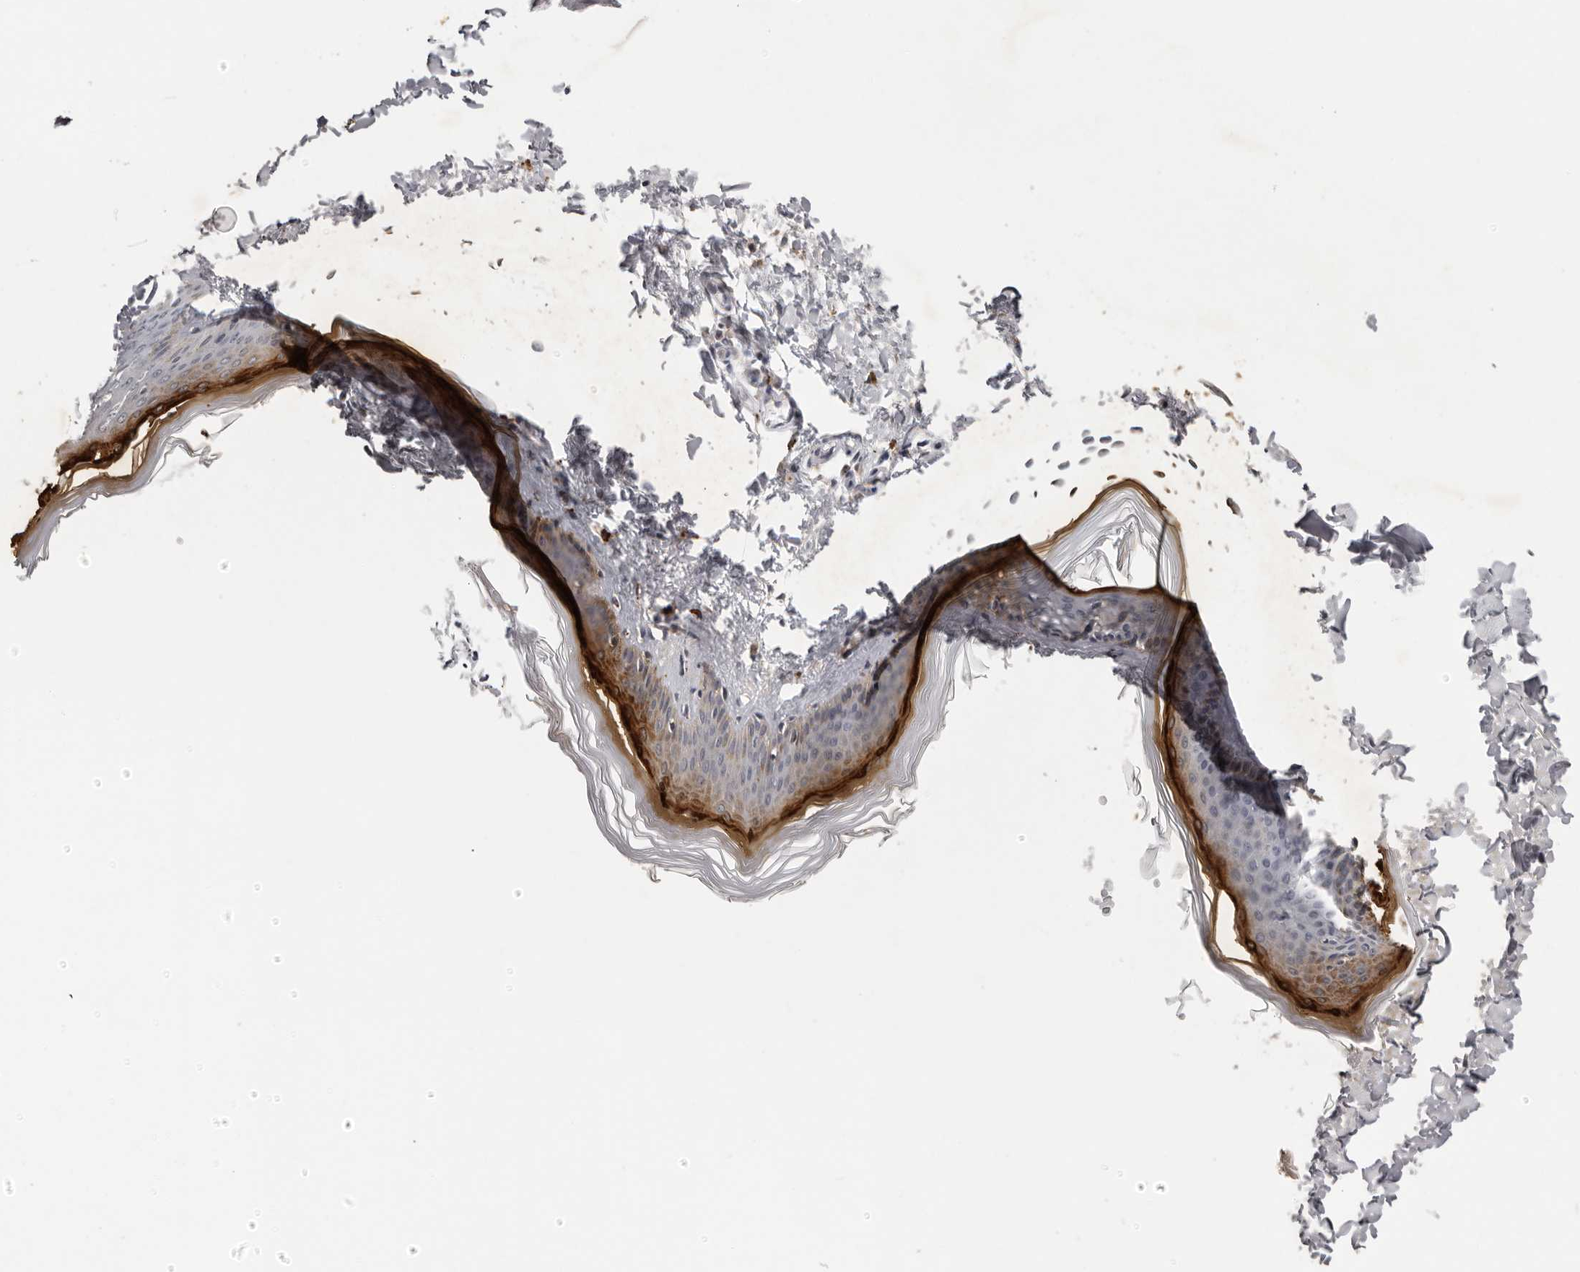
{"staining": {"intensity": "negative", "quantity": "none", "location": "none"}, "tissue": "skin", "cell_type": "Fibroblasts", "image_type": "normal", "snomed": [{"axis": "morphology", "description": "Normal tissue, NOS"}, {"axis": "topography", "description": "Skin"}], "caption": "Immunohistochemical staining of unremarkable human skin exhibits no significant staining in fibroblasts.", "gene": "KIF2B", "patient": {"sex": "female", "age": 27}}